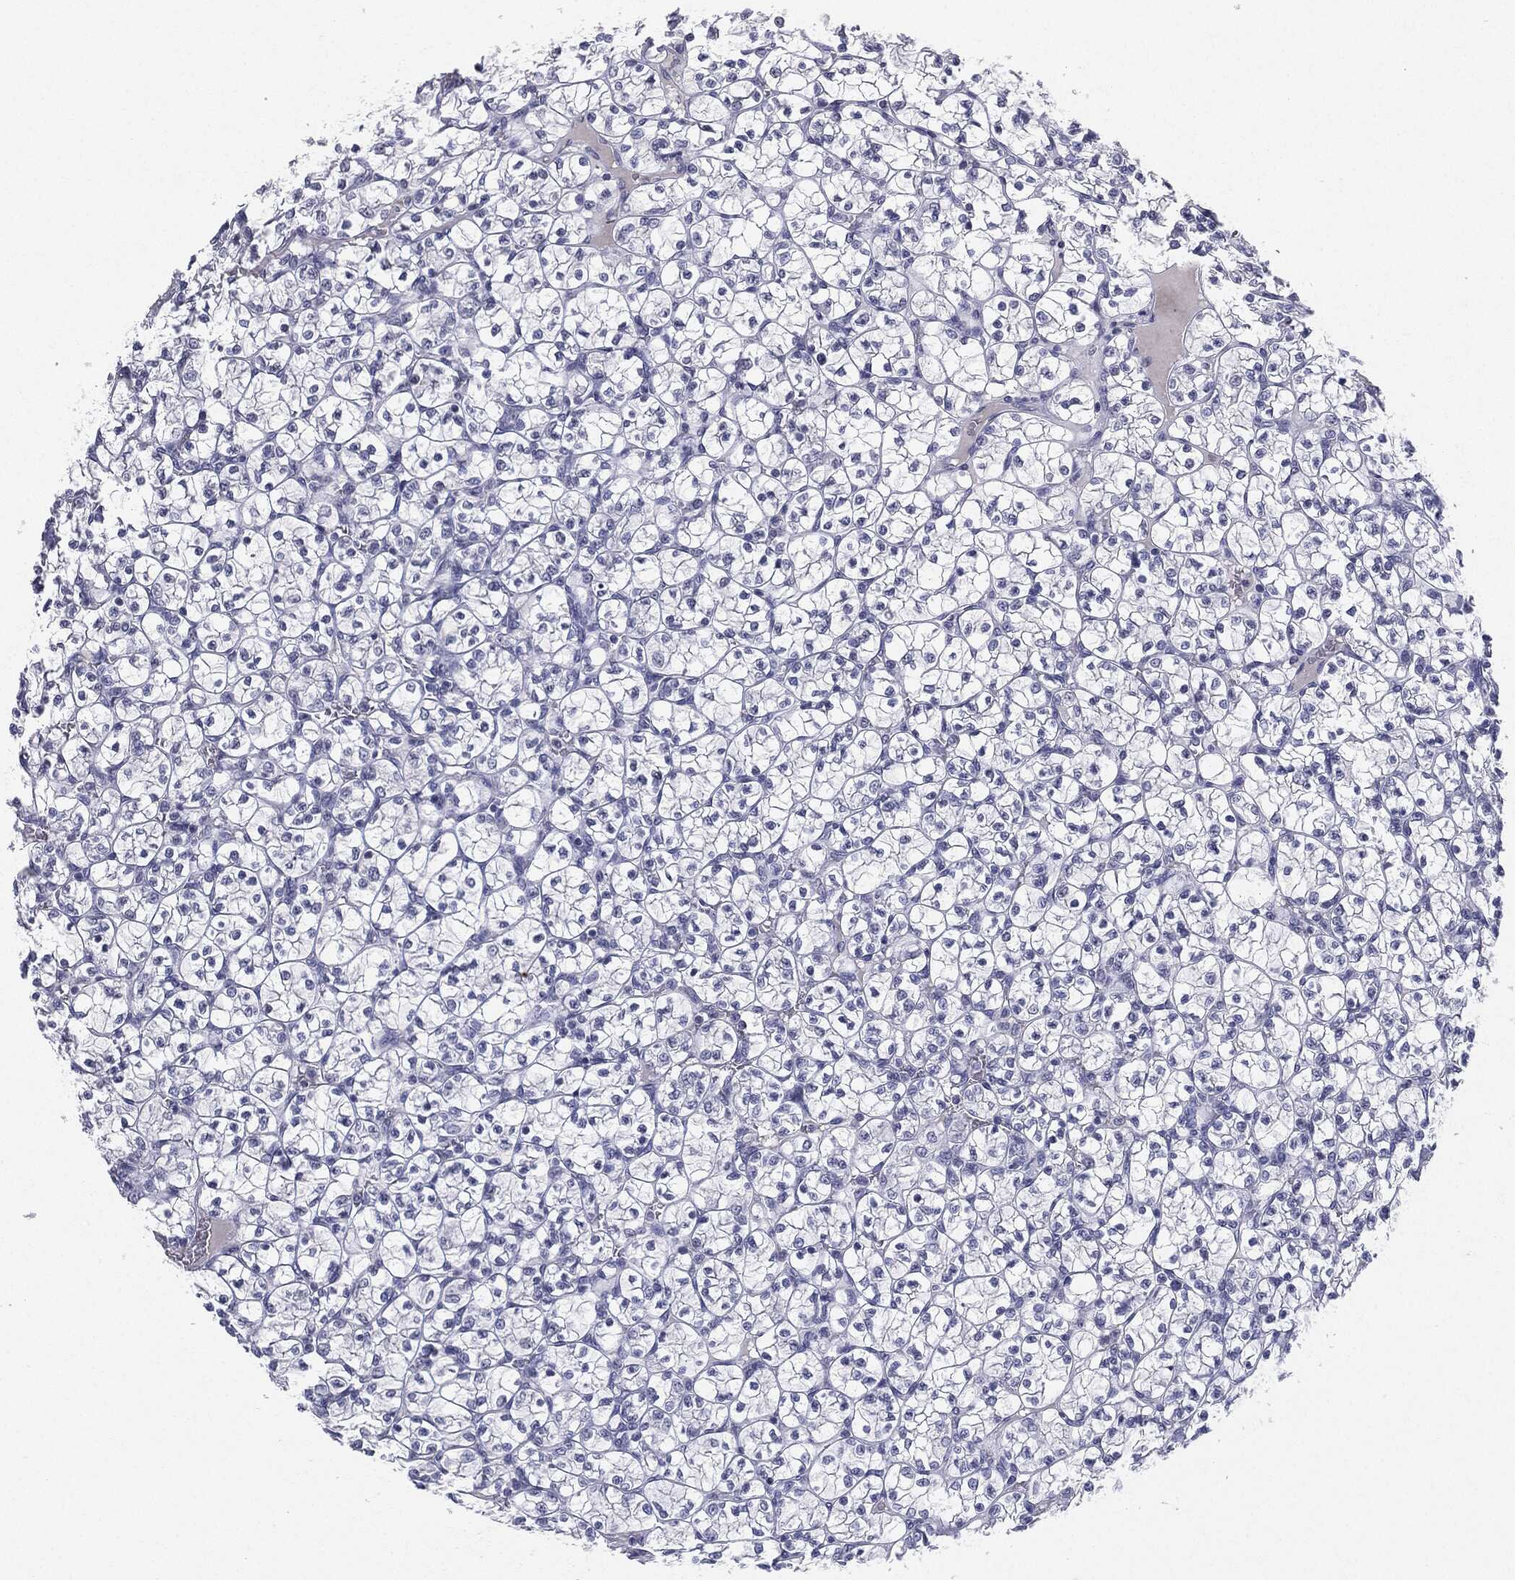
{"staining": {"intensity": "negative", "quantity": "none", "location": "none"}, "tissue": "renal cancer", "cell_type": "Tumor cells", "image_type": "cancer", "snomed": [{"axis": "morphology", "description": "Adenocarcinoma, NOS"}, {"axis": "topography", "description": "Kidney"}], "caption": "Immunohistochemistry of human renal cancer exhibits no expression in tumor cells.", "gene": "SERPINB4", "patient": {"sex": "female", "age": 89}}